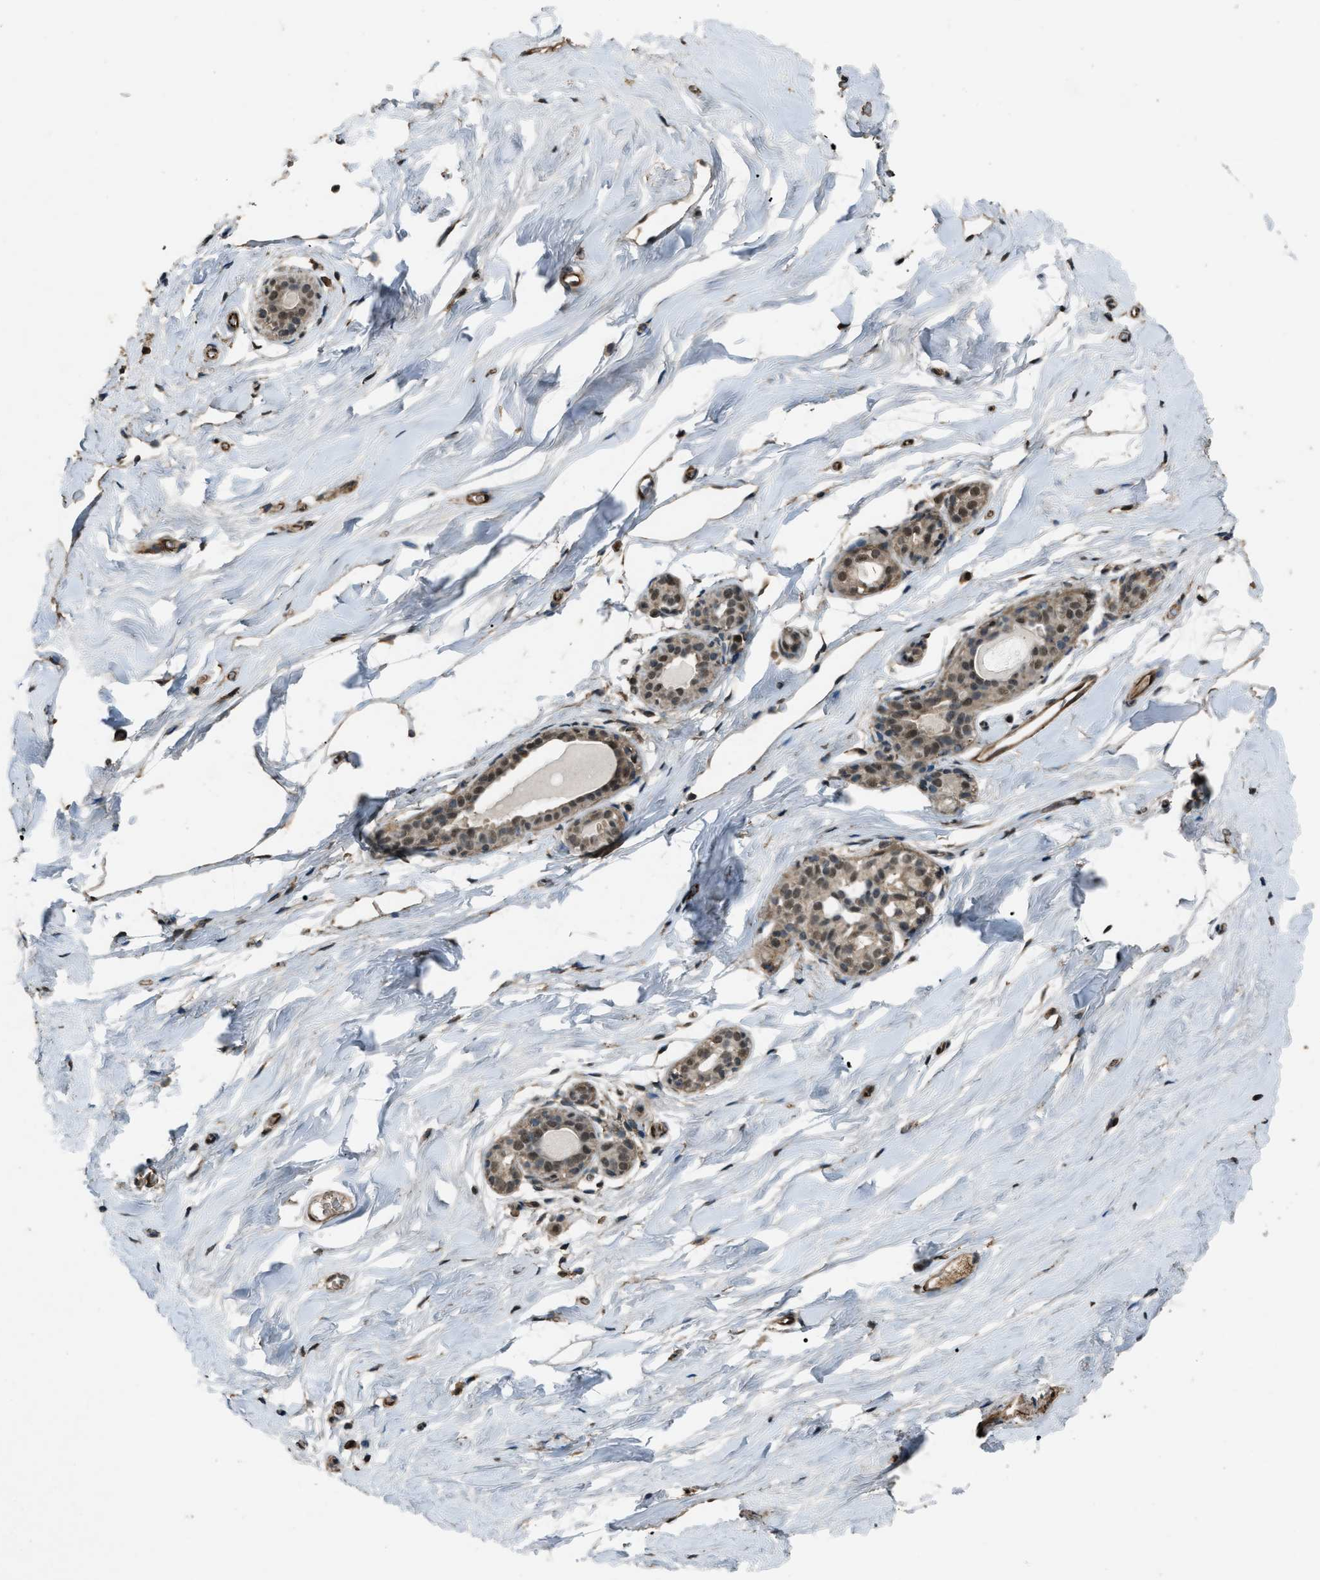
{"staining": {"intensity": "moderate", "quantity": ">75%", "location": "cytoplasmic/membranous,nuclear"}, "tissue": "breast", "cell_type": "Glandular cells", "image_type": "normal", "snomed": [{"axis": "morphology", "description": "Normal tissue, NOS"}, {"axis": "topography", "description": "Breast"}], "caption": "Protein staining of unremarkable breast demonstrates moderate cytoplasmic/membranous,nuclear positivity in about >75% of glandular cells.", "gene": "SERTAD2", "patient": {"sex": "female", "age": 62}}